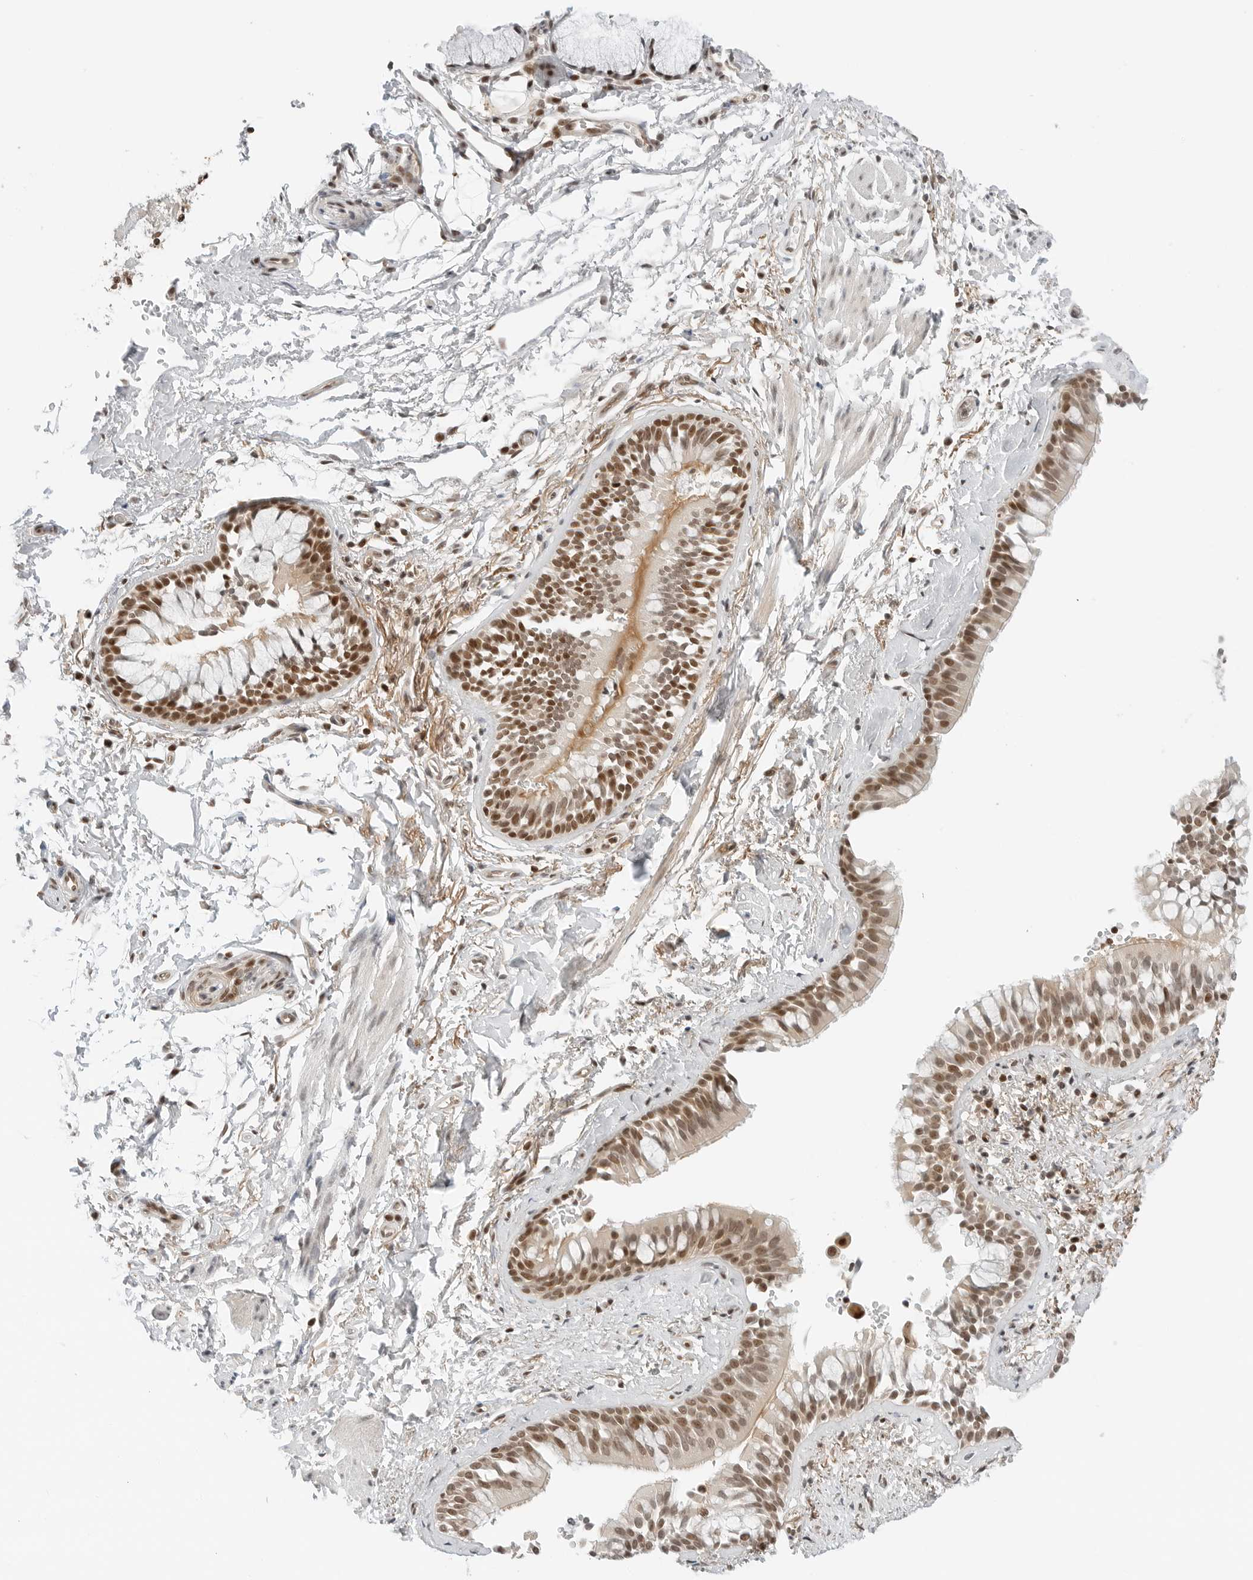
{"staining": {"intensity": "moderate", "quantity": ">75%", "location": "nuclear"}, "tissue": "bronchus", "cell_type": "Respiratory epithelial cells", "image_type": "normal", "snomed": [{"axis": "morphology", "description": "Normal tissue, NOS"}, {"axis": "morphology", "description": "Inflammation, NOS"}, {"axis": "topography", "description": "Cartilage tissue"}, {"axis": "topography", "description": "Bronchus"}, {"axis": "topography", "description": "Lung"}], "caption": "Normal bronchus demonstrates moderate nuclear staining in approximately >75% of respiratory epithelial cells The protein is stained brown, and the nuclei are stained in blue (DAB (3,3'-diaminobenzidine) IHC with brightfield microscopy, high magnification)..", "gene": "CRTC2", "patient": {"sex": "female", "age": 64}}